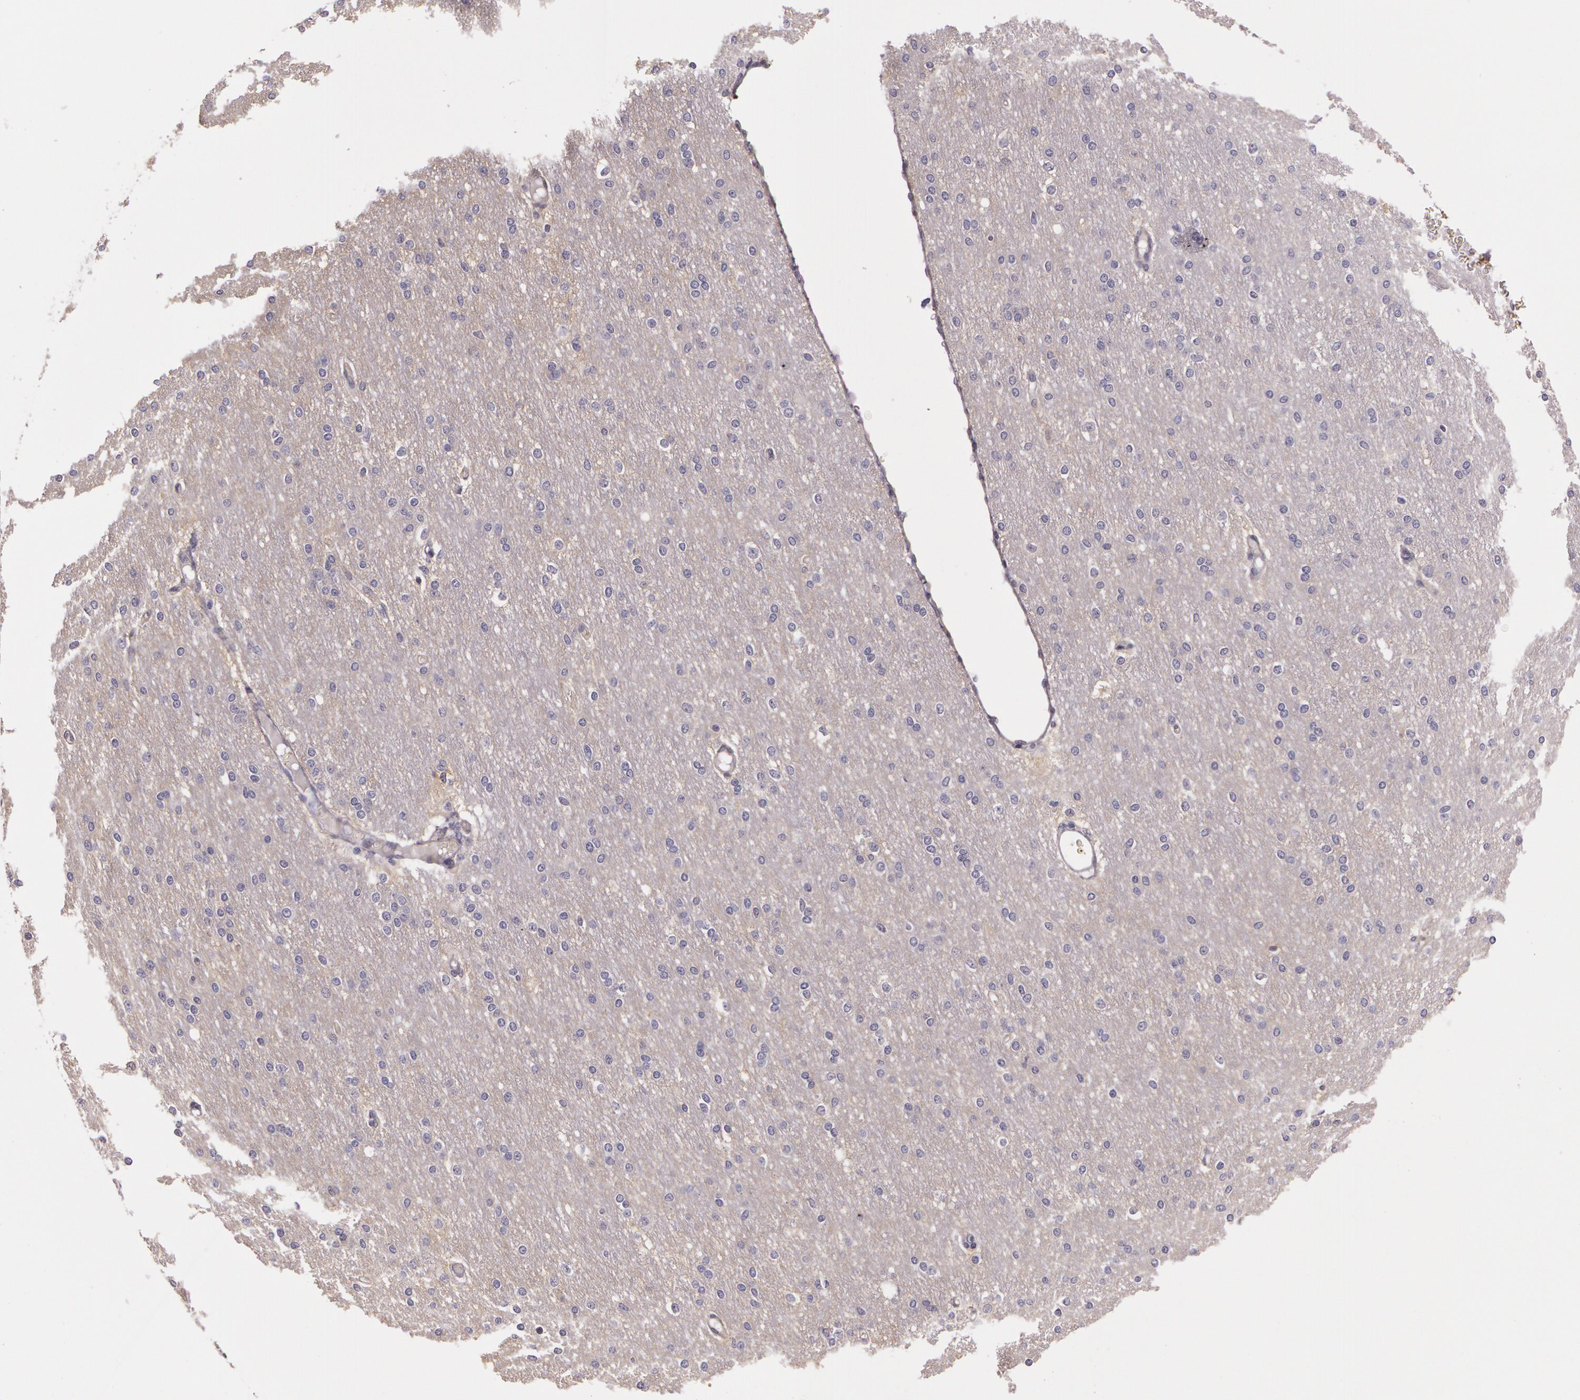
{"staining": {"intensity": "negative", "quantity": "none", "location": "none"}, "tissue": "cerebral cortex", "cell_type": "Endothelial cells", "image_type": "normal", "snomed": [{"axis": "morphology", "description": "Normal tissue, NOS"}, {"axis": "morphology", "description": "Inflammation, NOS"}, {"axis": "topography", "description": "Cerebral cortex"}], "caption": "Immunohistochemical staining of benign cerebral cortex shows no significant positivity in endothelial cells.", "gene": "G2E3", "patient": {"sex": "male", "age": 6}}